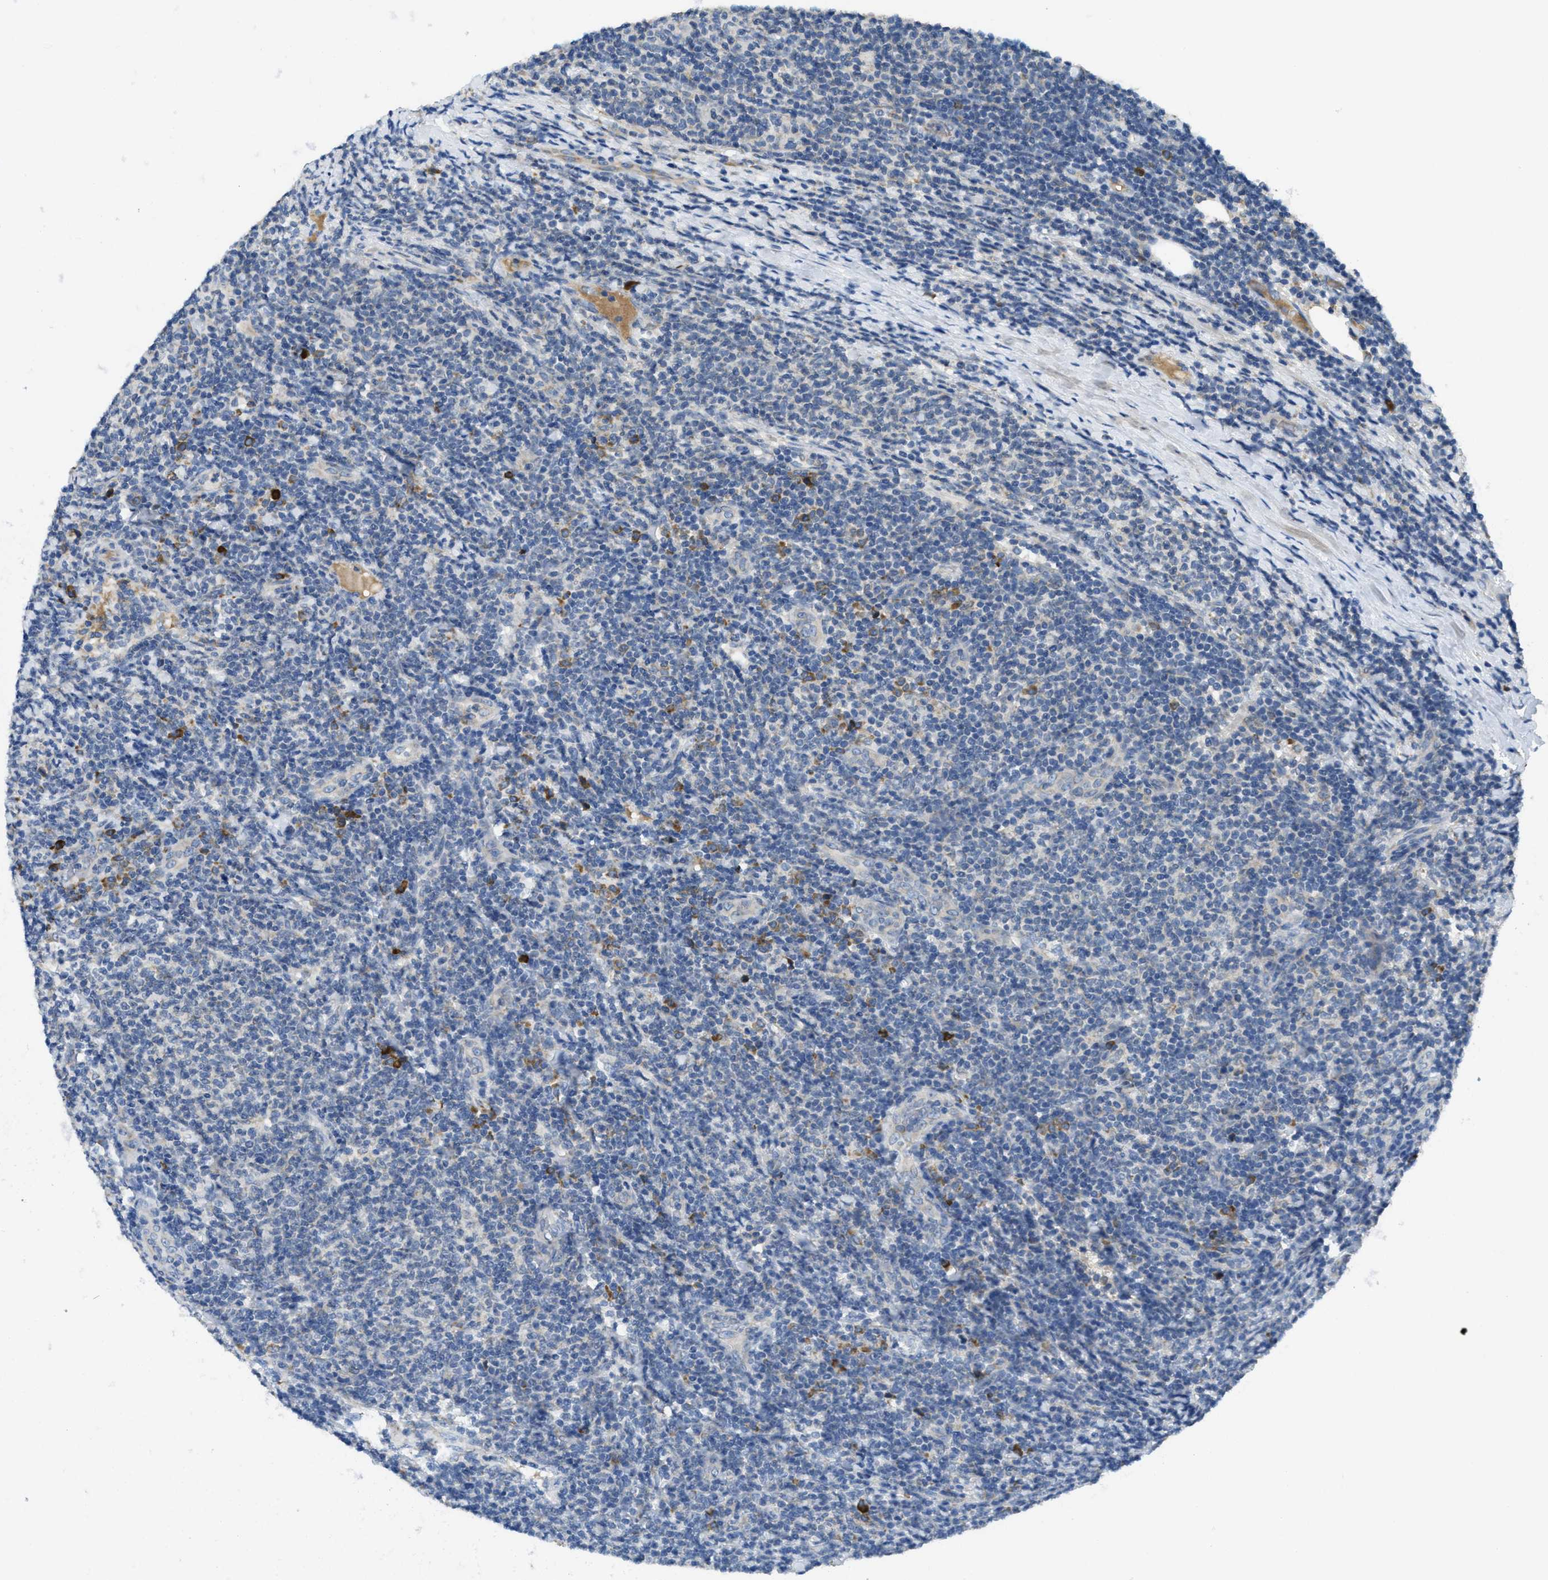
{"staining": {"intensity": "negative", "quantity": "none", "location": "none"}, "tissue": "lymphoma", "cell_type": "Tumor cells", "image_type": "cancer", "snomed": [{"axis": "morphology", "description": "Malignant lymphoma, non-Hodgkin's type, Low grade"}, {"axis": "topography", "description": "Lymph node"}], "caption": "IHC image of neoplastic tissue: lymphoma stained with DAB reveals no significant protein staining in tumor cells. (DAB (3,3'-diaminobenzidine) immunohistochemistry, high magnification).", "gene": "SSR1", "patient": {"sex": "male", "age": 66}}